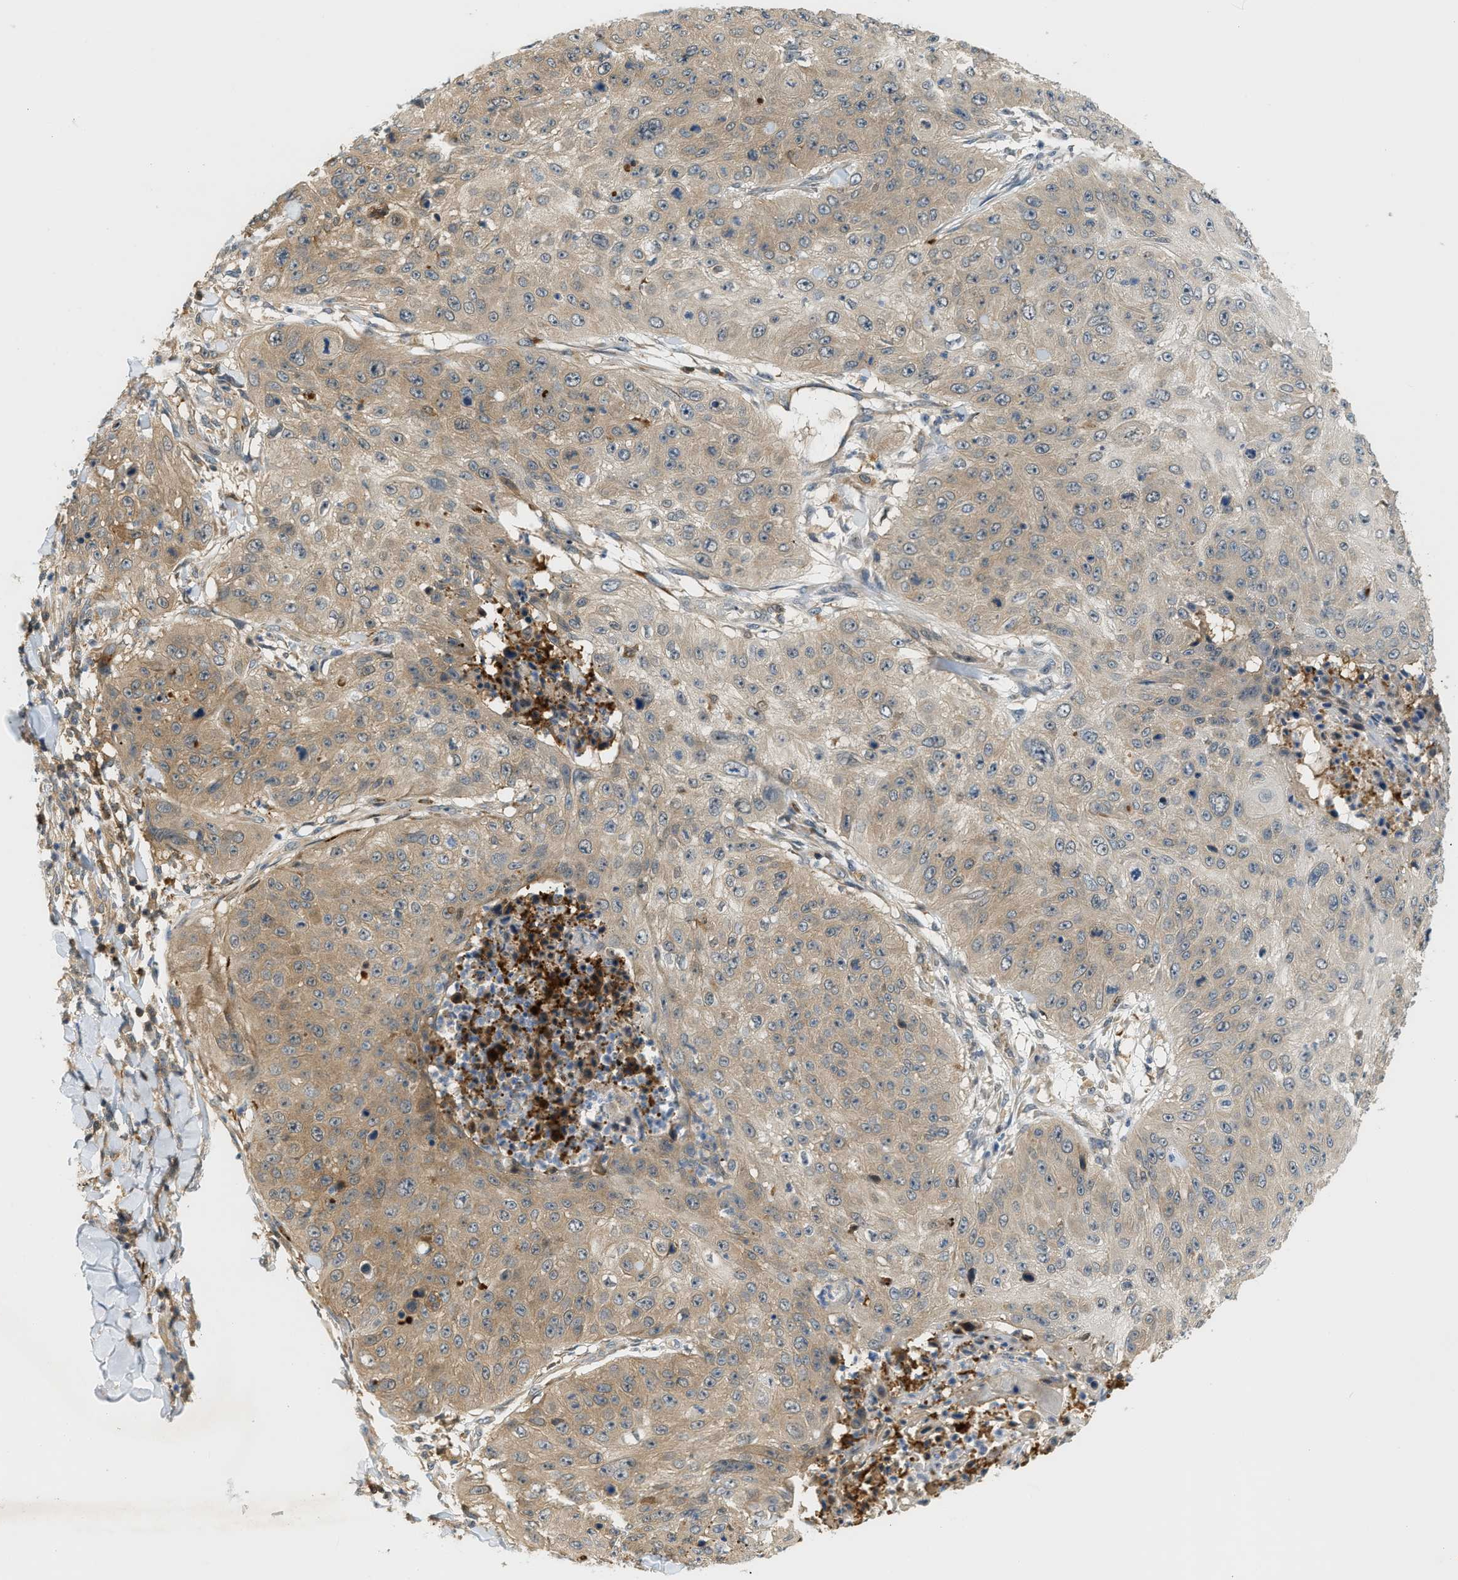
{"staining": {"intensity": "weak", "quantity": ">75%", "location": "cytoplasmic/membranous"}, "tissue": "skin cancer", "cell_type": "Tumor cells", "image_type": "cancer", "snomed": [{"axis": "morphology", "description": "Squamous cell carcinoma, NOS"}, {"axis": "topography", "description": "Skin"}], "caption": "This histopathology image exhibits squamous cell carcinoma (skin) stained with immunohistochemistry to label a protein in brown. The cytoplasmic/membranous of tumor cells show weak positivity for the protein. Nuclei are counter-stained blue.", "gene": "PDCL3", "patient": {"sex": "female", "age": 80}}